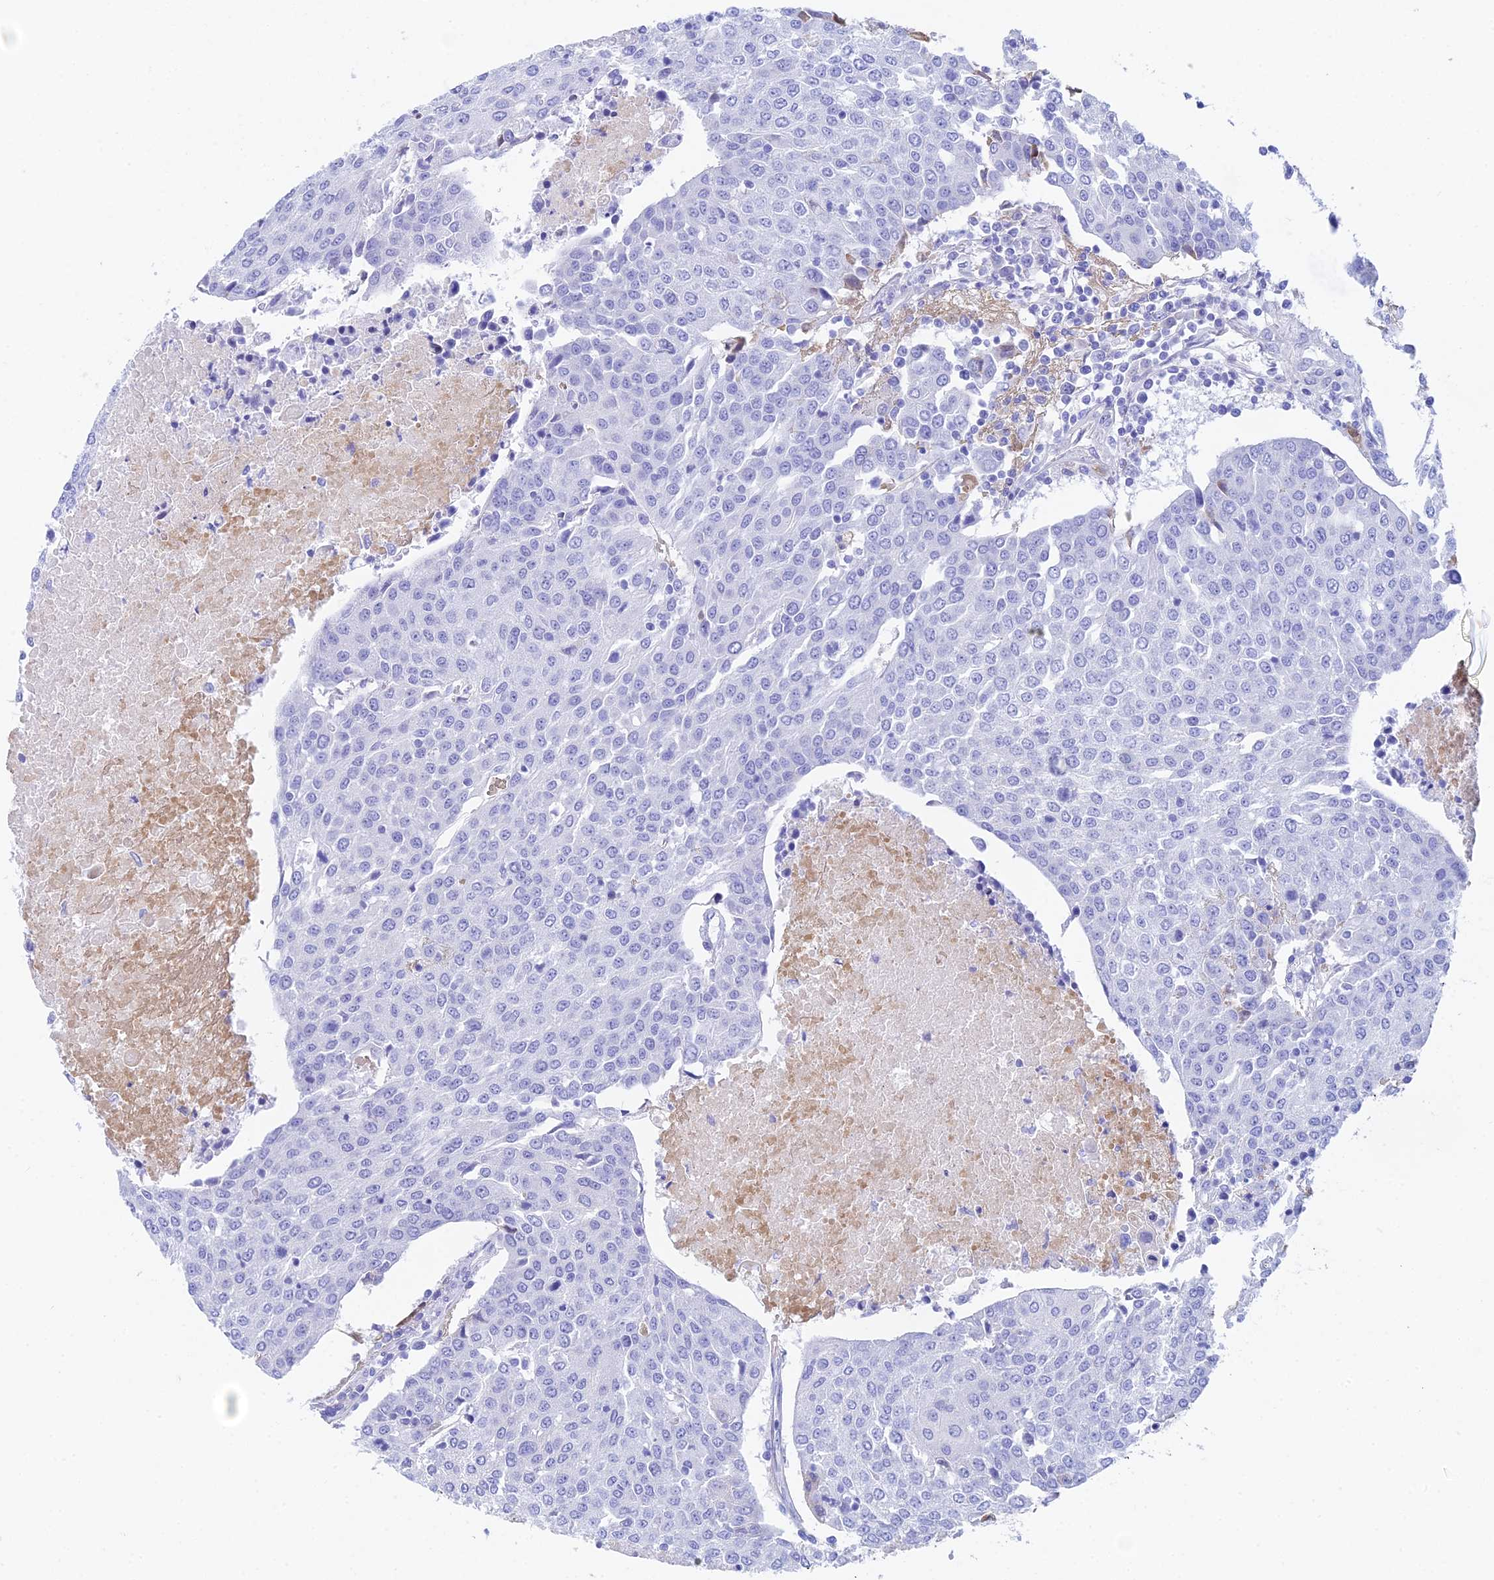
{"staining": {"intensity": "negative", "quantity": "none", "location": "none"}, "tissue": "urothelial cancer", "cell_type": "Tumor cells", "image_type": "cancer", "snomed": [{"axis": "morphology", "description": "Urothelial carcinoma, High grade"}, {"axis": "topography", "description": "Urinary bladder"}], "caption": "Image shows no protein staining in tumor cells of urothelial cancer tissue. Nuclei are stained in blue.", "gene": "REG1A", "patient": {"sex": "female", "age": 85}}